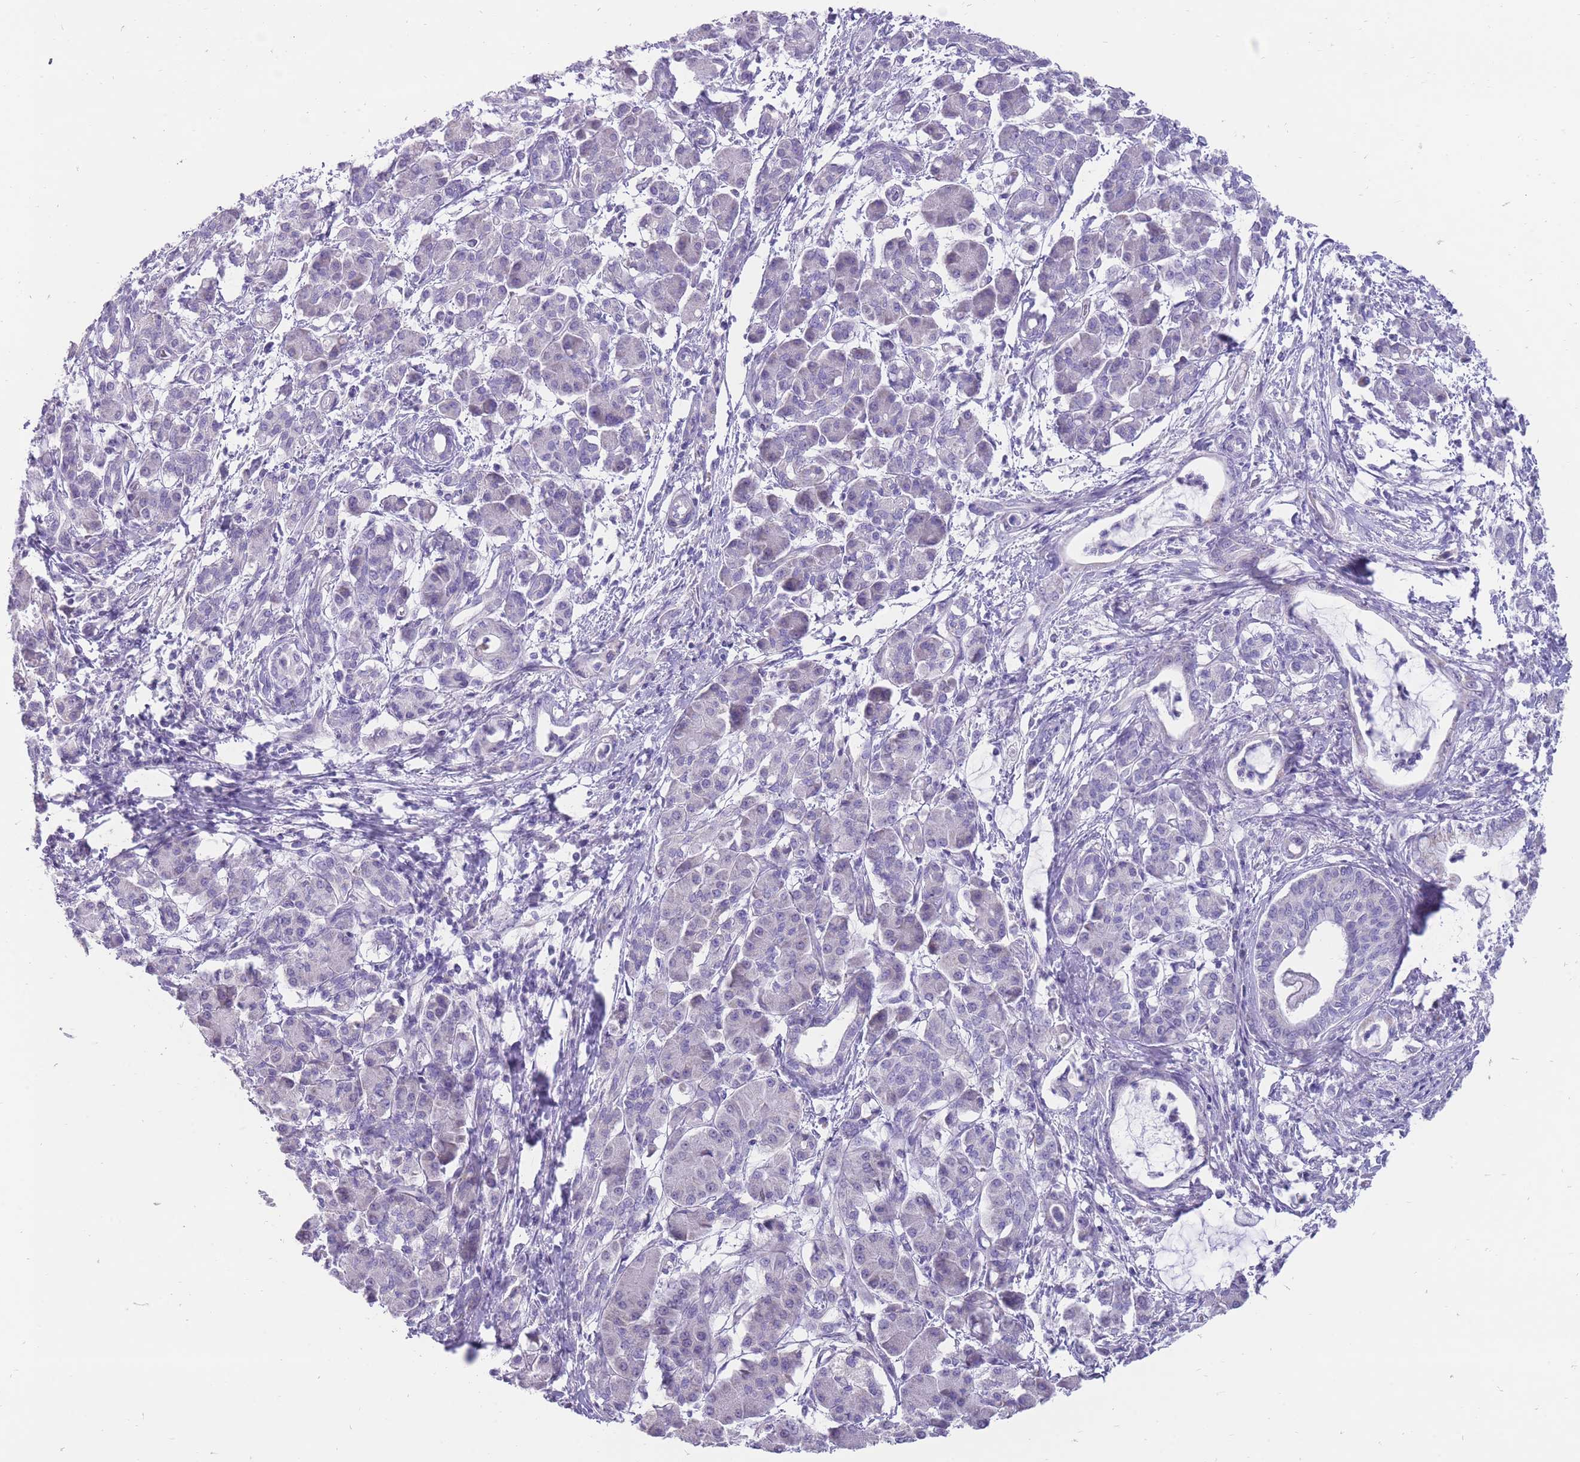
{"staining": {"intensity": "negative", "quantity": "none", "location": "none"}, "tissue": "pancreatic cancer", "cell_type": "Tumor cells", "image_type": "cancer", "snomed": [{"axis": "morphology", "description": "Adenocarcinoma, NOS"}, {"axis": "topography", "description": "Pancreas"}], "caption": "High magnification brightfield microscopy of pancreatic adenocarcinoma stained with DAB (3,3'-diaminobenzidine) (brown) and counterstained with hematoxylin (blue): tumor cells show no significant positivity.", "gene": "ERICH4", "patient": {"sex": "female", "age": 55}}